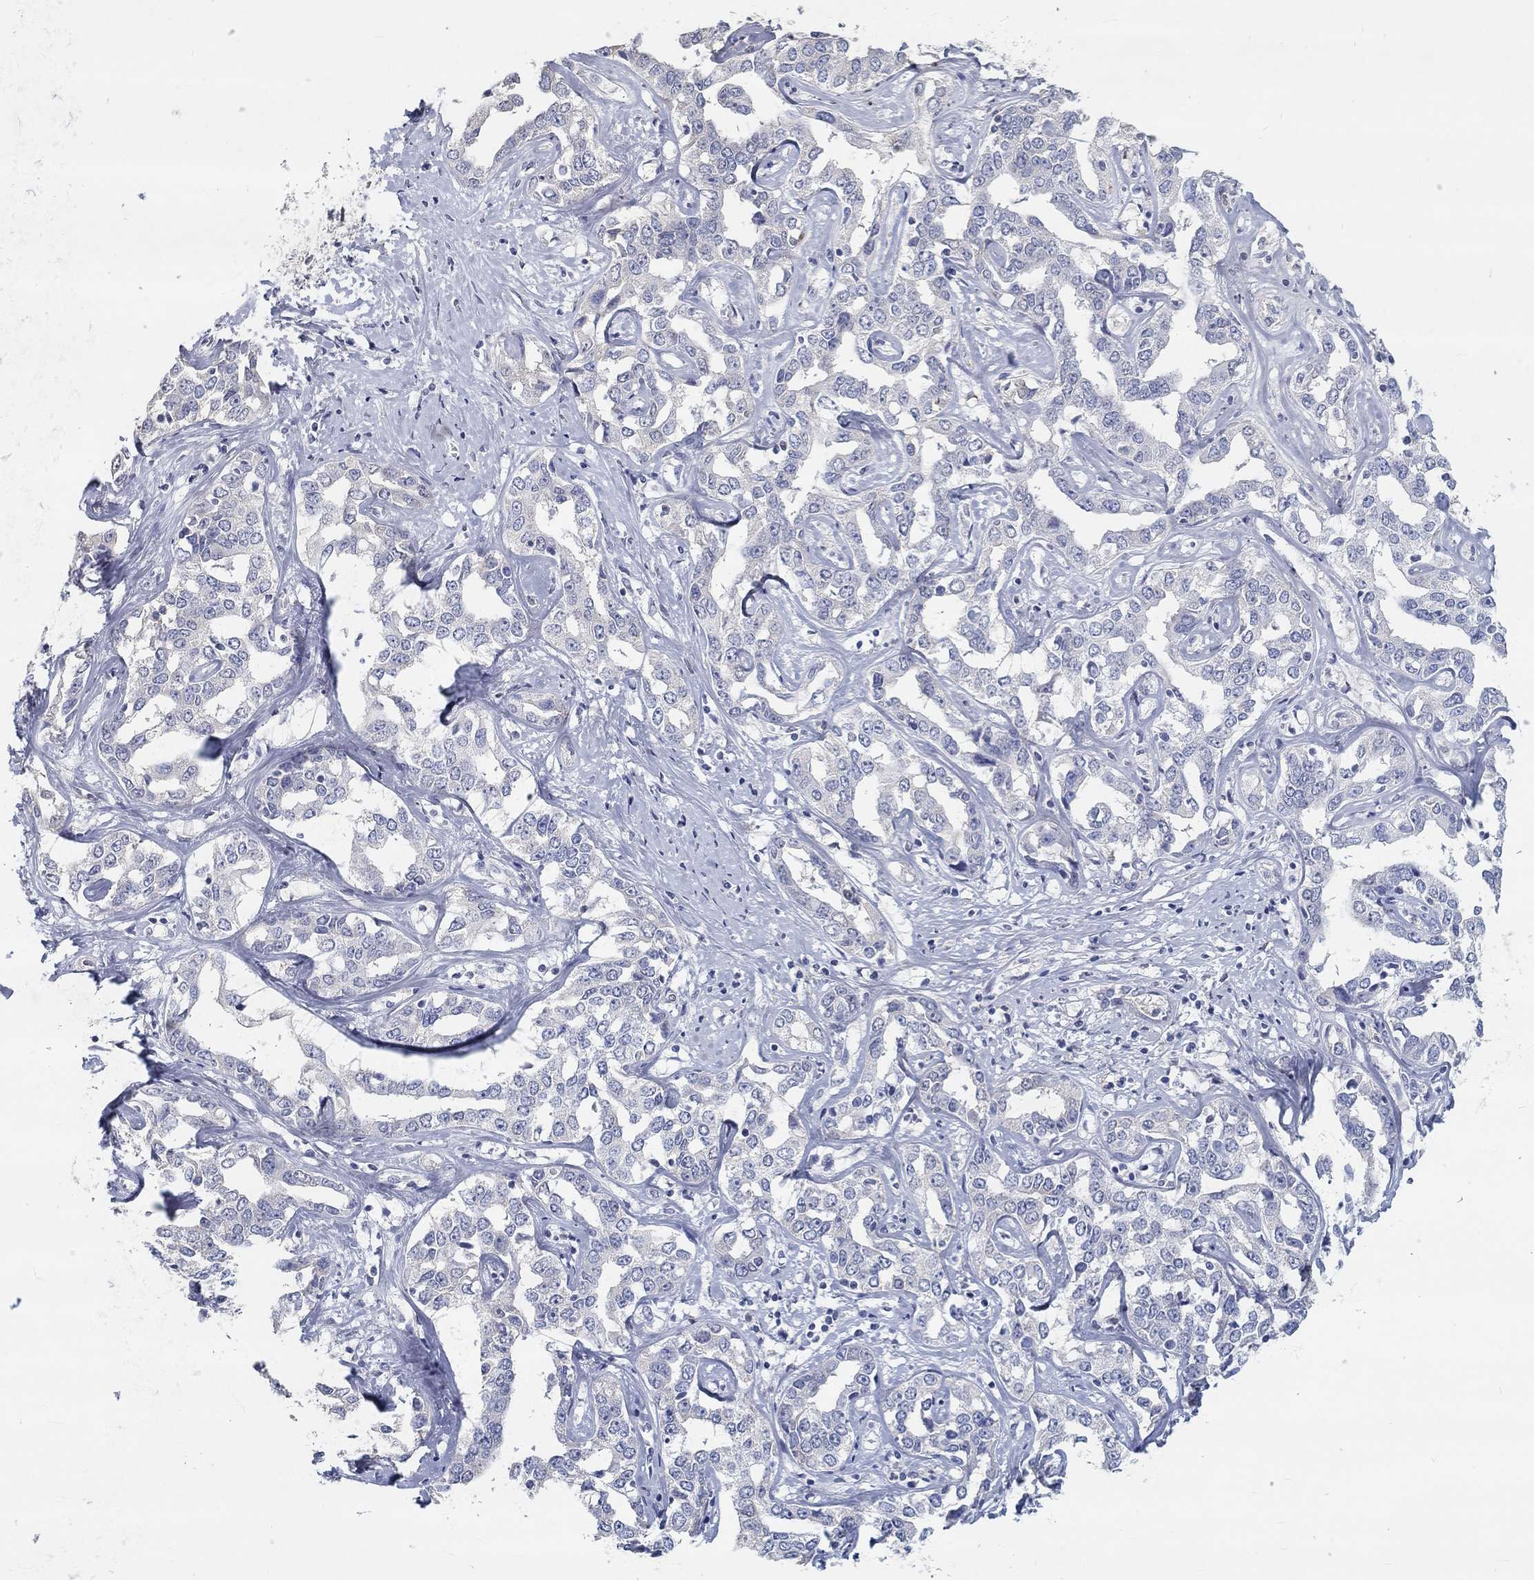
{"staining": {"intensity": "negative", "quantity": "none", "location": "none"}, "tissue": "liver cancer", "cell_type": "Tumor cells", "image_type": "cancer", "snomed": [{"axis": "morphology", "description": "Cholangiocarcinoma"}, {"axis": "topography", "description": "Liver"}], "caption": "This is a image of immunohistochemistry staining of cholangiocarcinoma (liver), which shows no positivity in tumor cells.", "gene": "FGF2", "patient": {"sex": "male", "age": 59}}